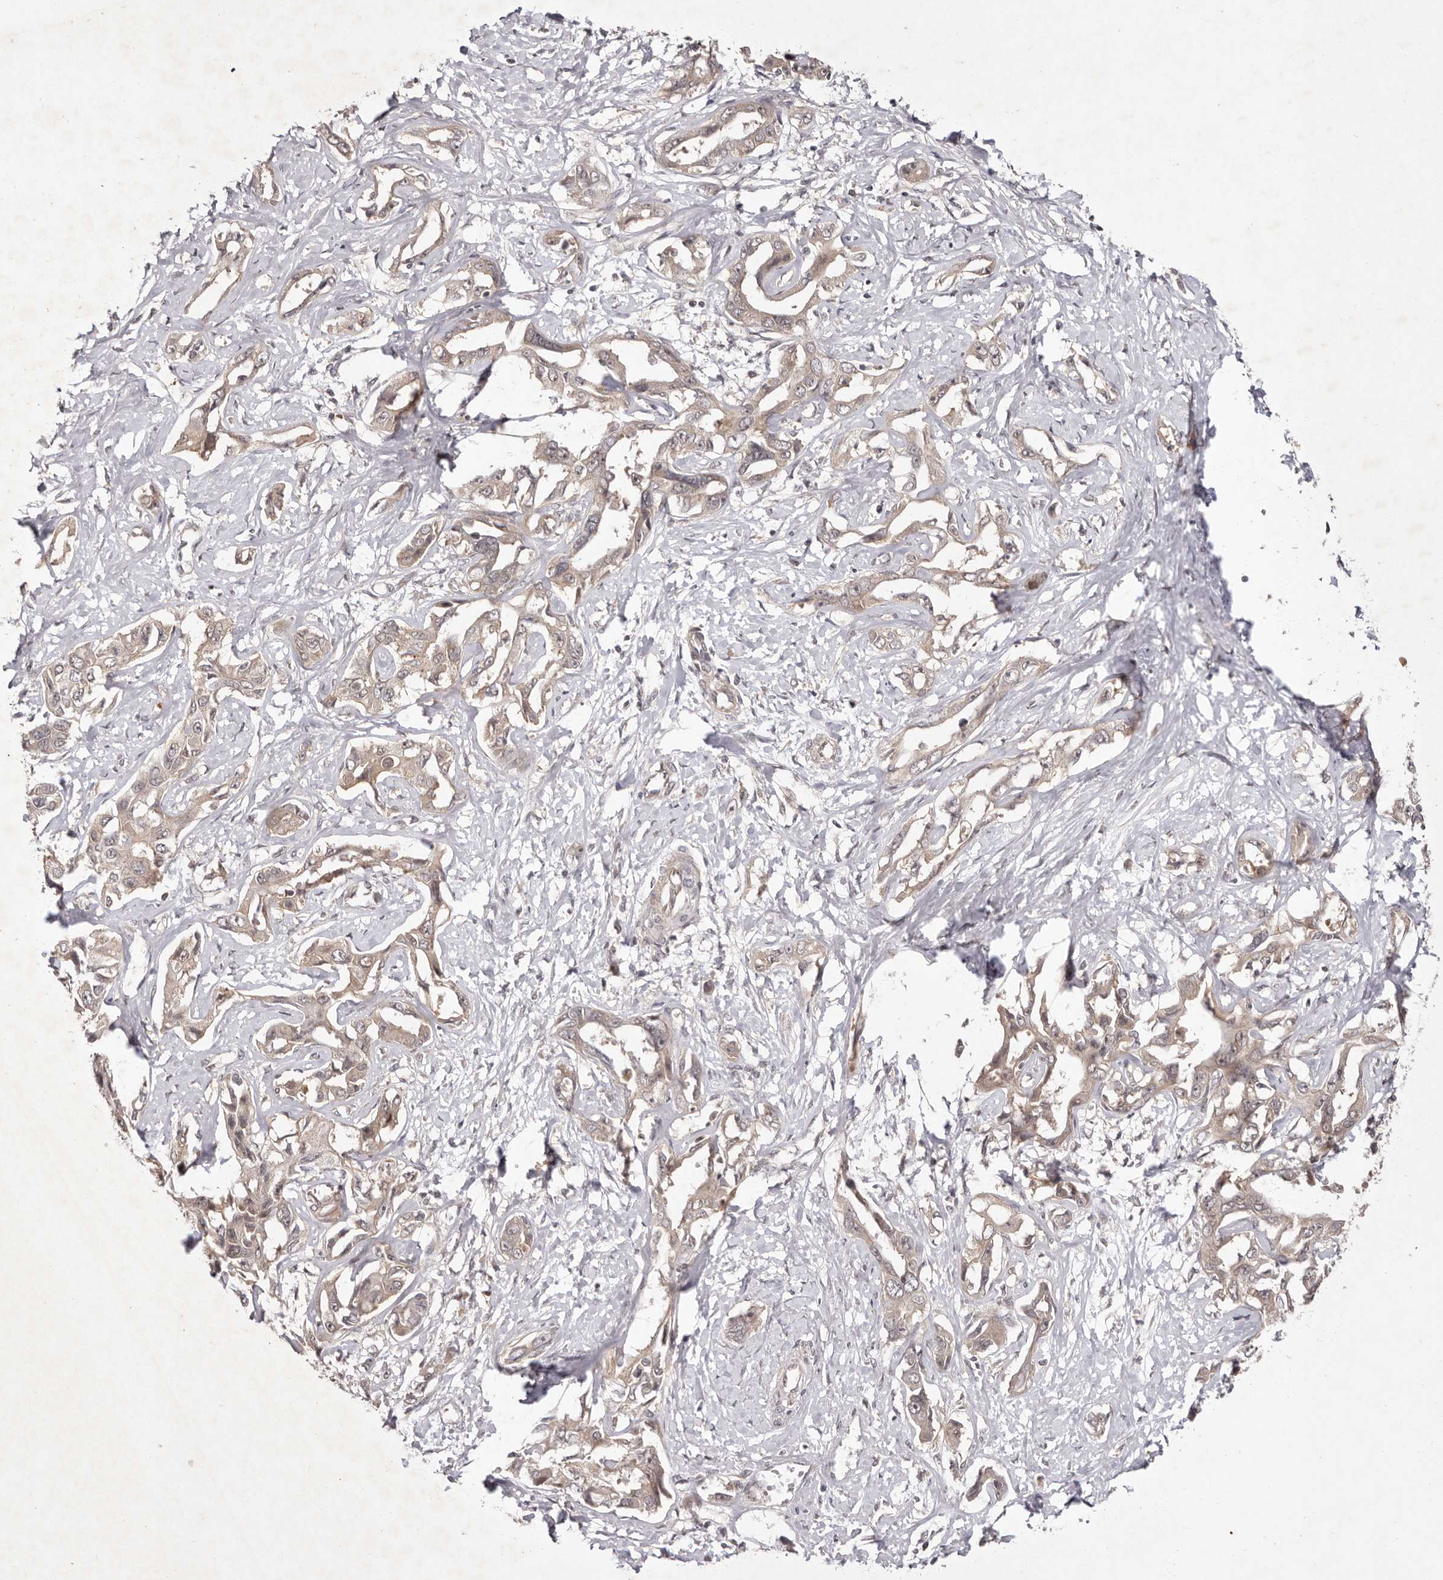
{"staining": {"intensity": "weak", "quantity": ">75%", "location": "cytoplasmic/membranous"}, "tissue": "liver cancer", "cell_type": "Tumor cells", "image_type": "cancer", "snomed": [{"axis": "morphology", "description": "Cholangiocarcinoma"}, {"axis": "topography", "description": "Liver"}], "caption": "Brown immunohistochemical staining in human liver cancer (cholangiocarcinoma) reveals weak cytoplasmic/membranous positivity in approximately >75% of tumor cells.", "gene": "BUD31", "patient": {"sex": "male", "age": 59}}